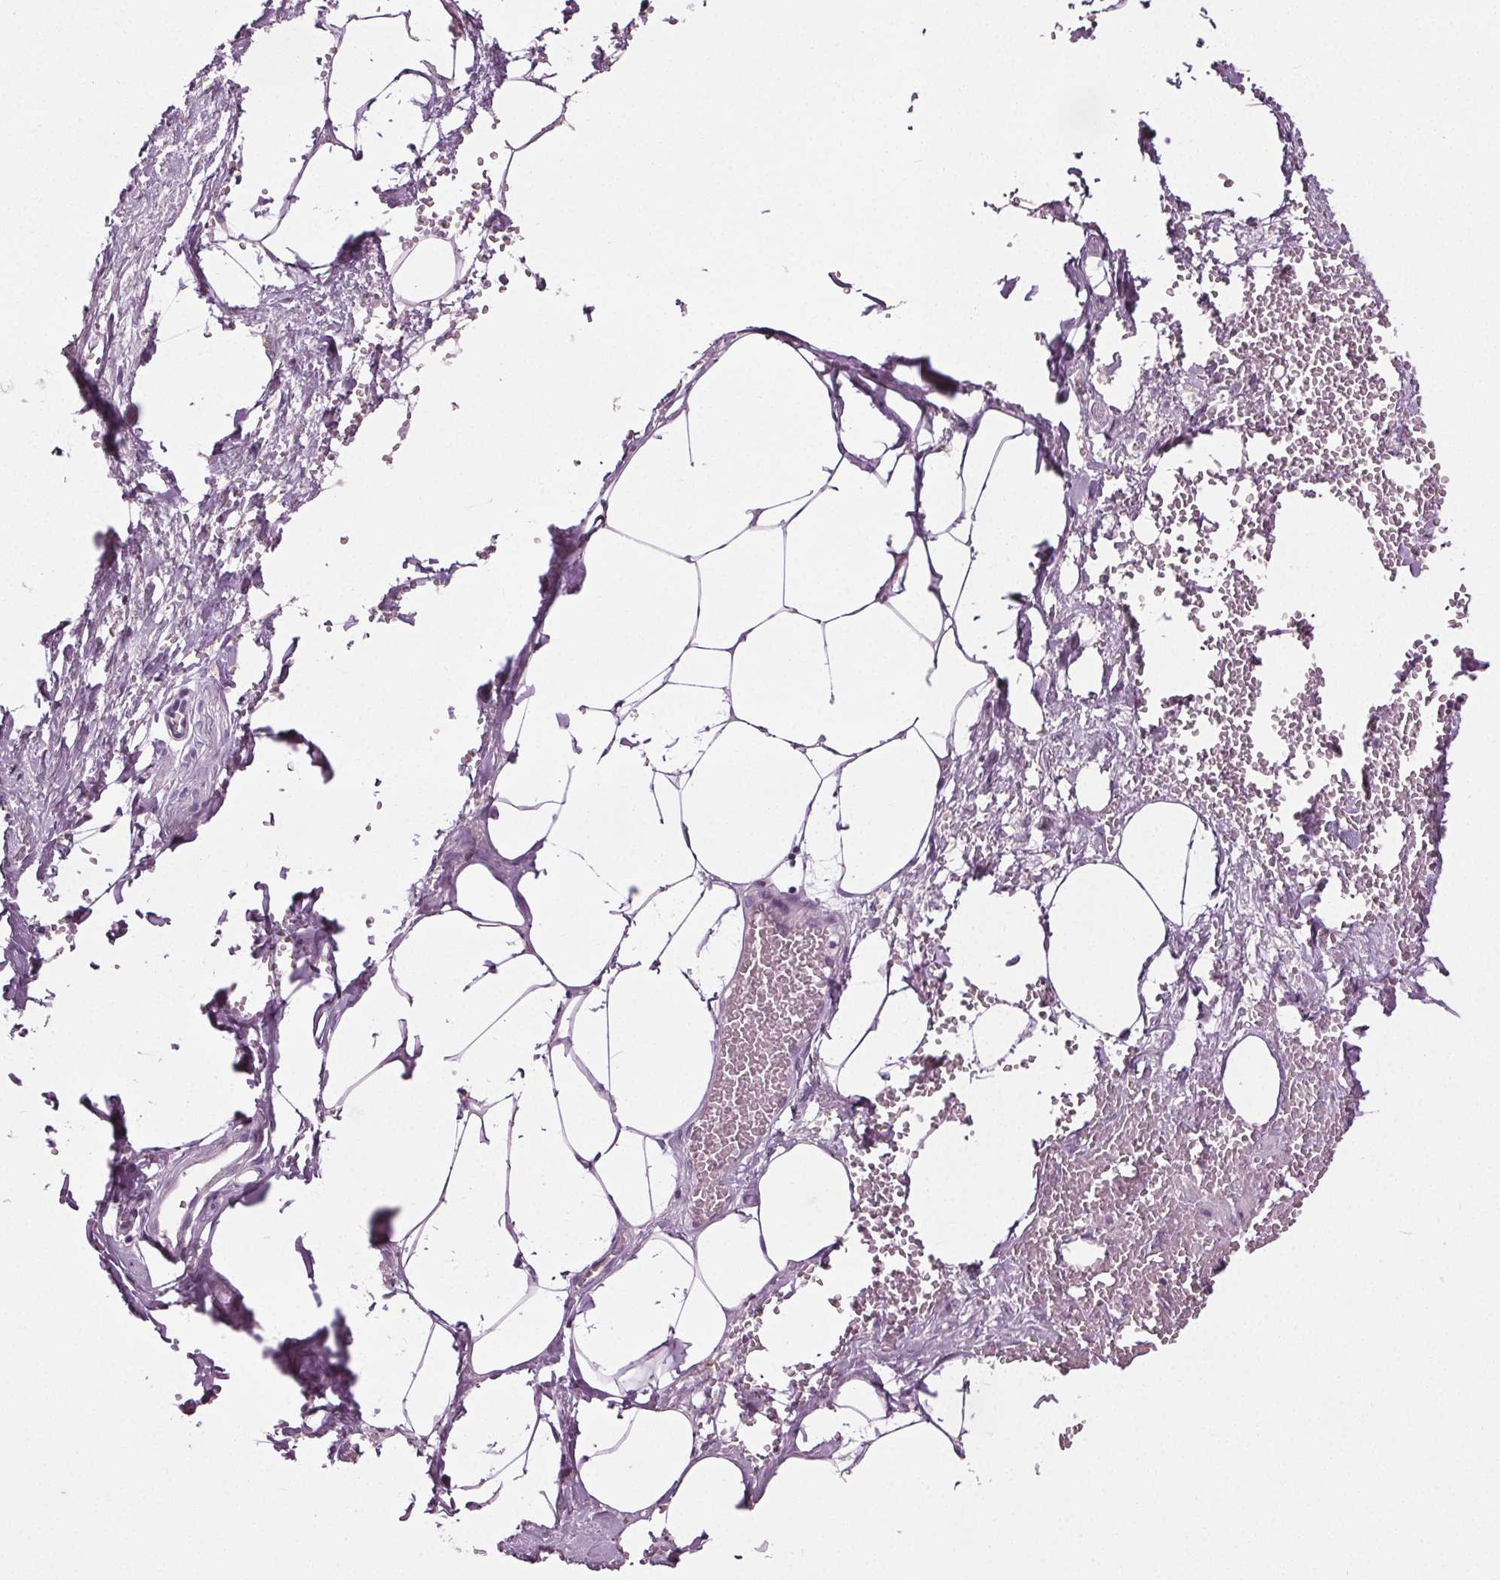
{"staining": {"intensity": "negative", "quantity": "none", "location": "none"}, "tissue": "adipose tissue", "cell_type": "Adipocytes", "image_type": "normal", "snomed": [{"axis": "morphology", "description": "Normal tissue, NOS"}, {"axis": "topography", "description": "Prostate"}, {"axis": "topography", "description": "Peripheral nerve tissue"}], "caption": "A high-resolution micrograph shows immunohistochemistry (IHC) staining of benign adipose tissue, which demonstrates no significant expression in adipocytes. The staining is performed using DAB (3,3'-diaminobenzidine) brown chromogen with nuclei counter-stained in using hematoxylin.", "gene": "RASA1", "patient": {"sex": "male", "age": 55}}